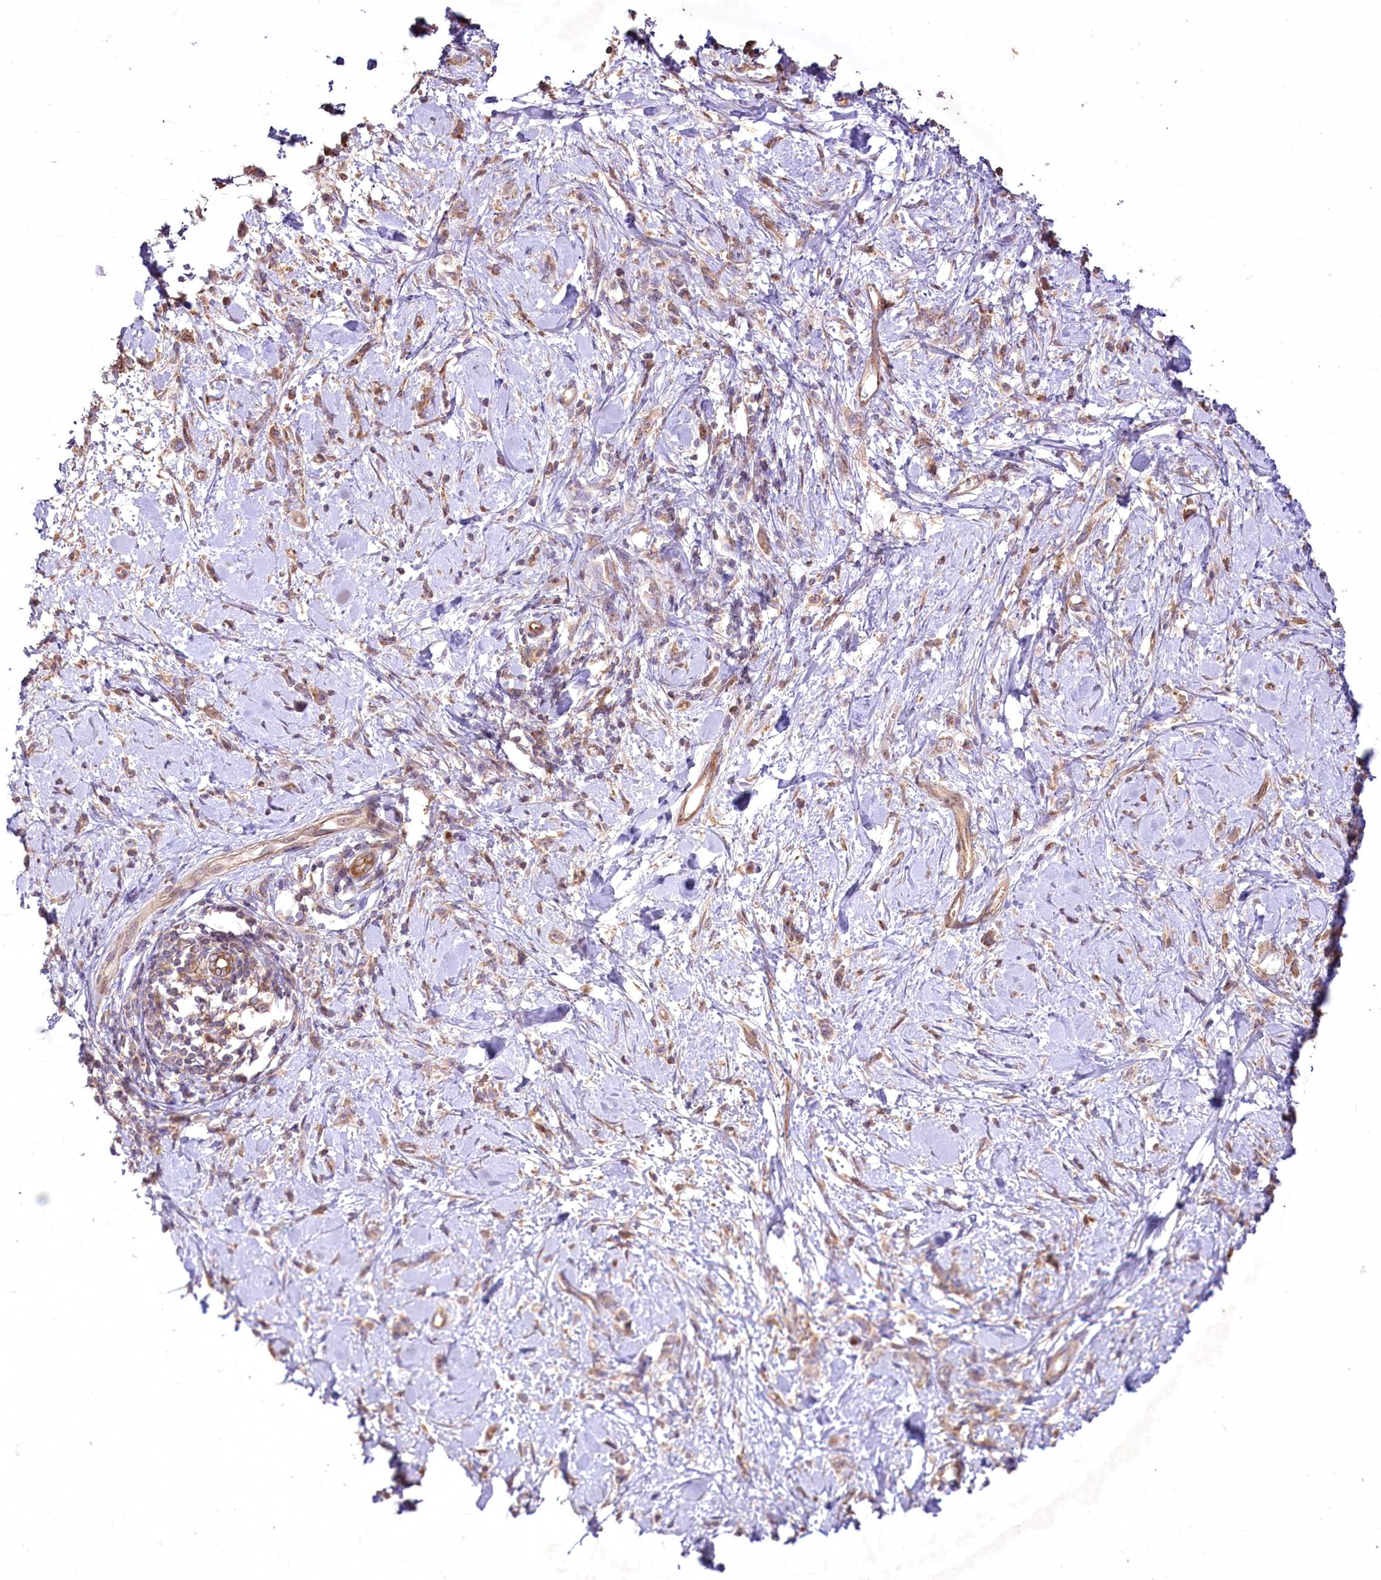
{"staining": {"intensity": "weak", "quantity": "25%-75%", "location": "cytoplasmic/membranous"}, "tissue": "stomach cancer", "cell_type": "Tumor cells", "image_type": "cancer", "snomed": [{"axis": "morphology", "description": "Adenocarcinoma, NOS"}, {"axis": "topography", "description": "Stomach"}], "caption": "Protein analysis of stomach cancer tissue displays weak cytoplasmic/membranous expression in about 25%-75% of tumor cells. (DAB (3,3'-diaminobenzidine) IHC with brightfield microscopy, high magnification).", "gene": "SH3TC1", "patient": {"sex": "female", "age": 76}}